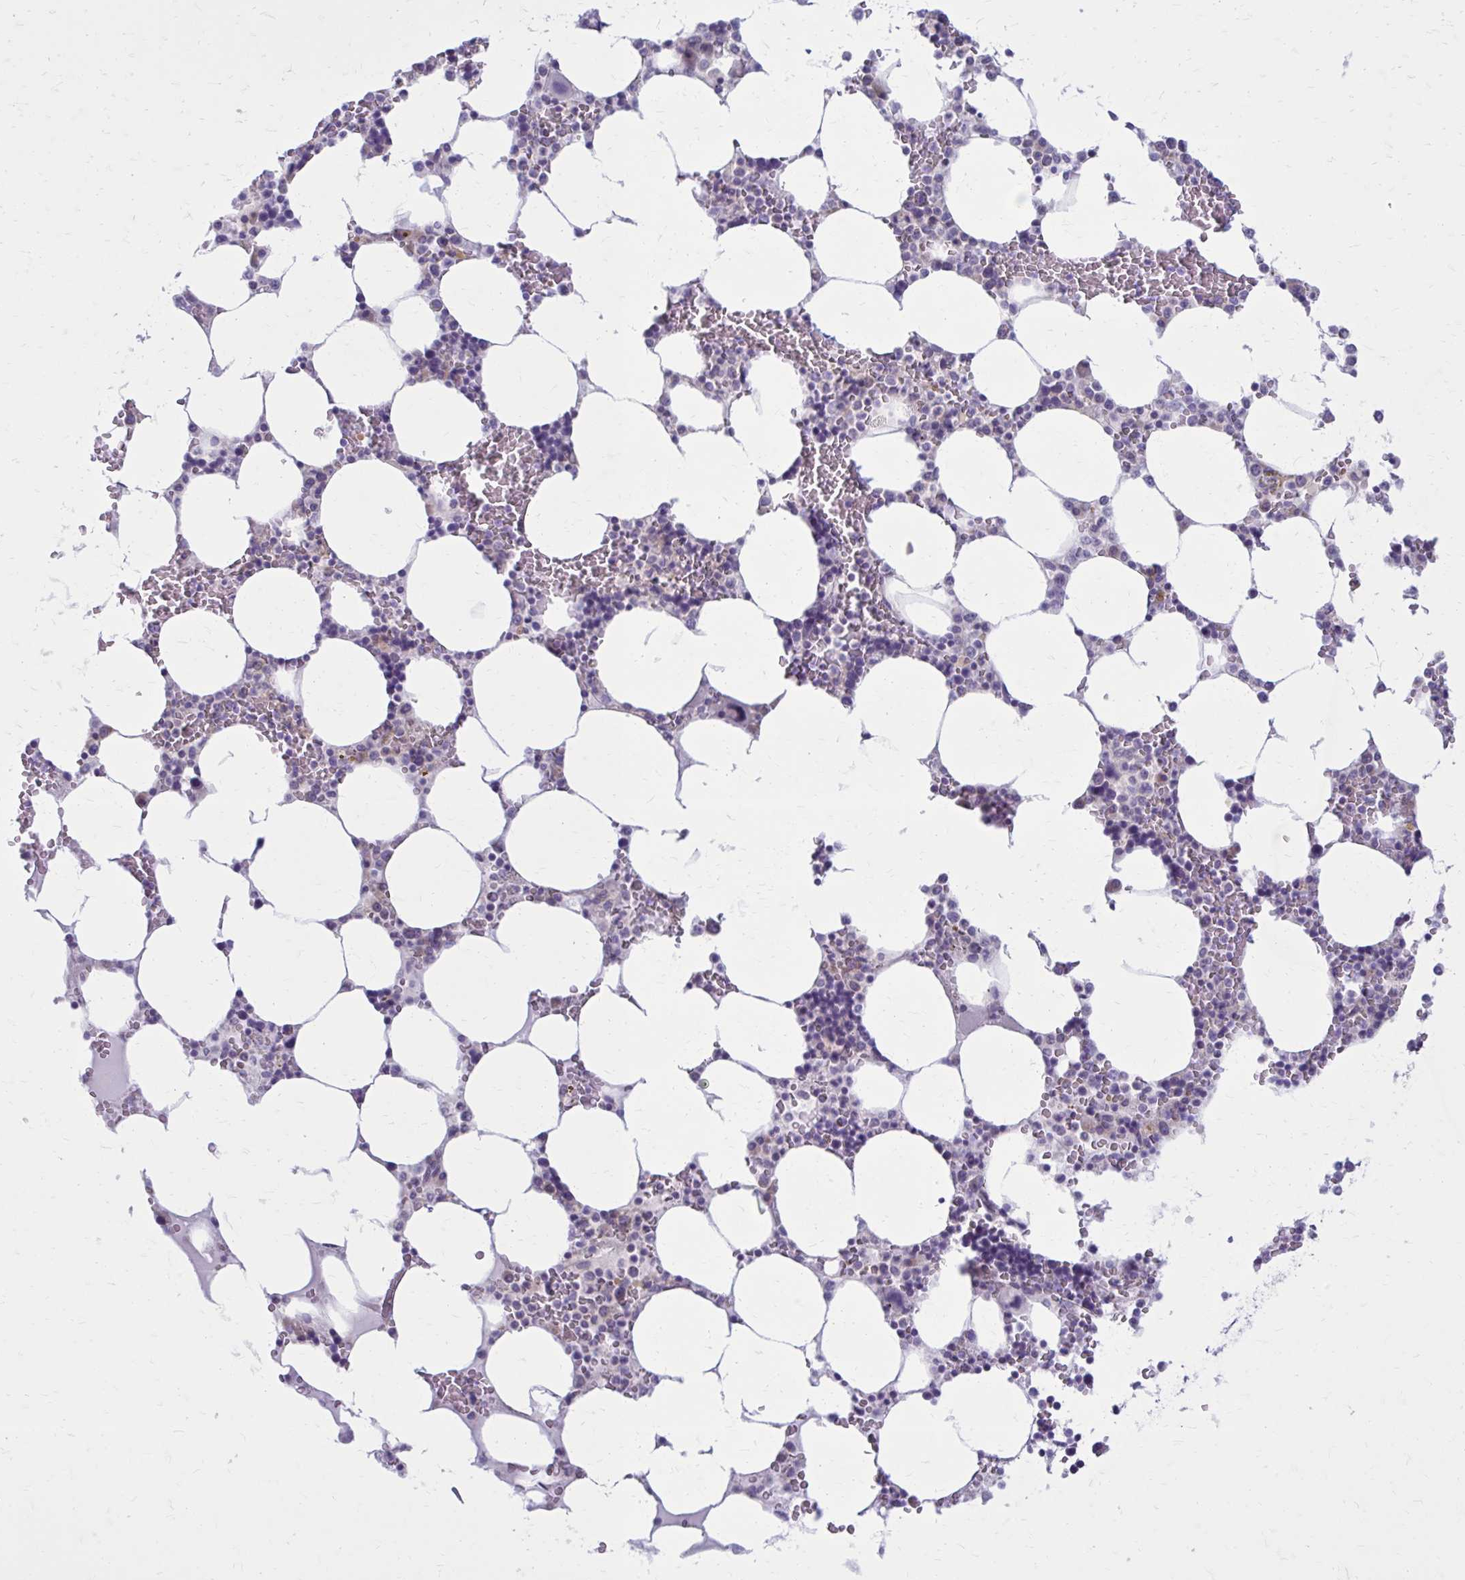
{"staining": {"intensity": "negative", "quantity": "none", "location": "none"}, "tissue": "bone marrow", "cell_type": "Hematopoietic cells", "image_type": "normal", "snomed": [{"axis": "morphology", "description": "Normal tissue, NOS"}, {"axis": "topography", "description": "Bone marrow"}], "caption": "This is a histopathology image of IHC staining of unremarkable bone marrow, which shows no positivity in hematopoietic cells.", "gene": "GIGYF2", "patient": {"sex": "male", "age": 64}}